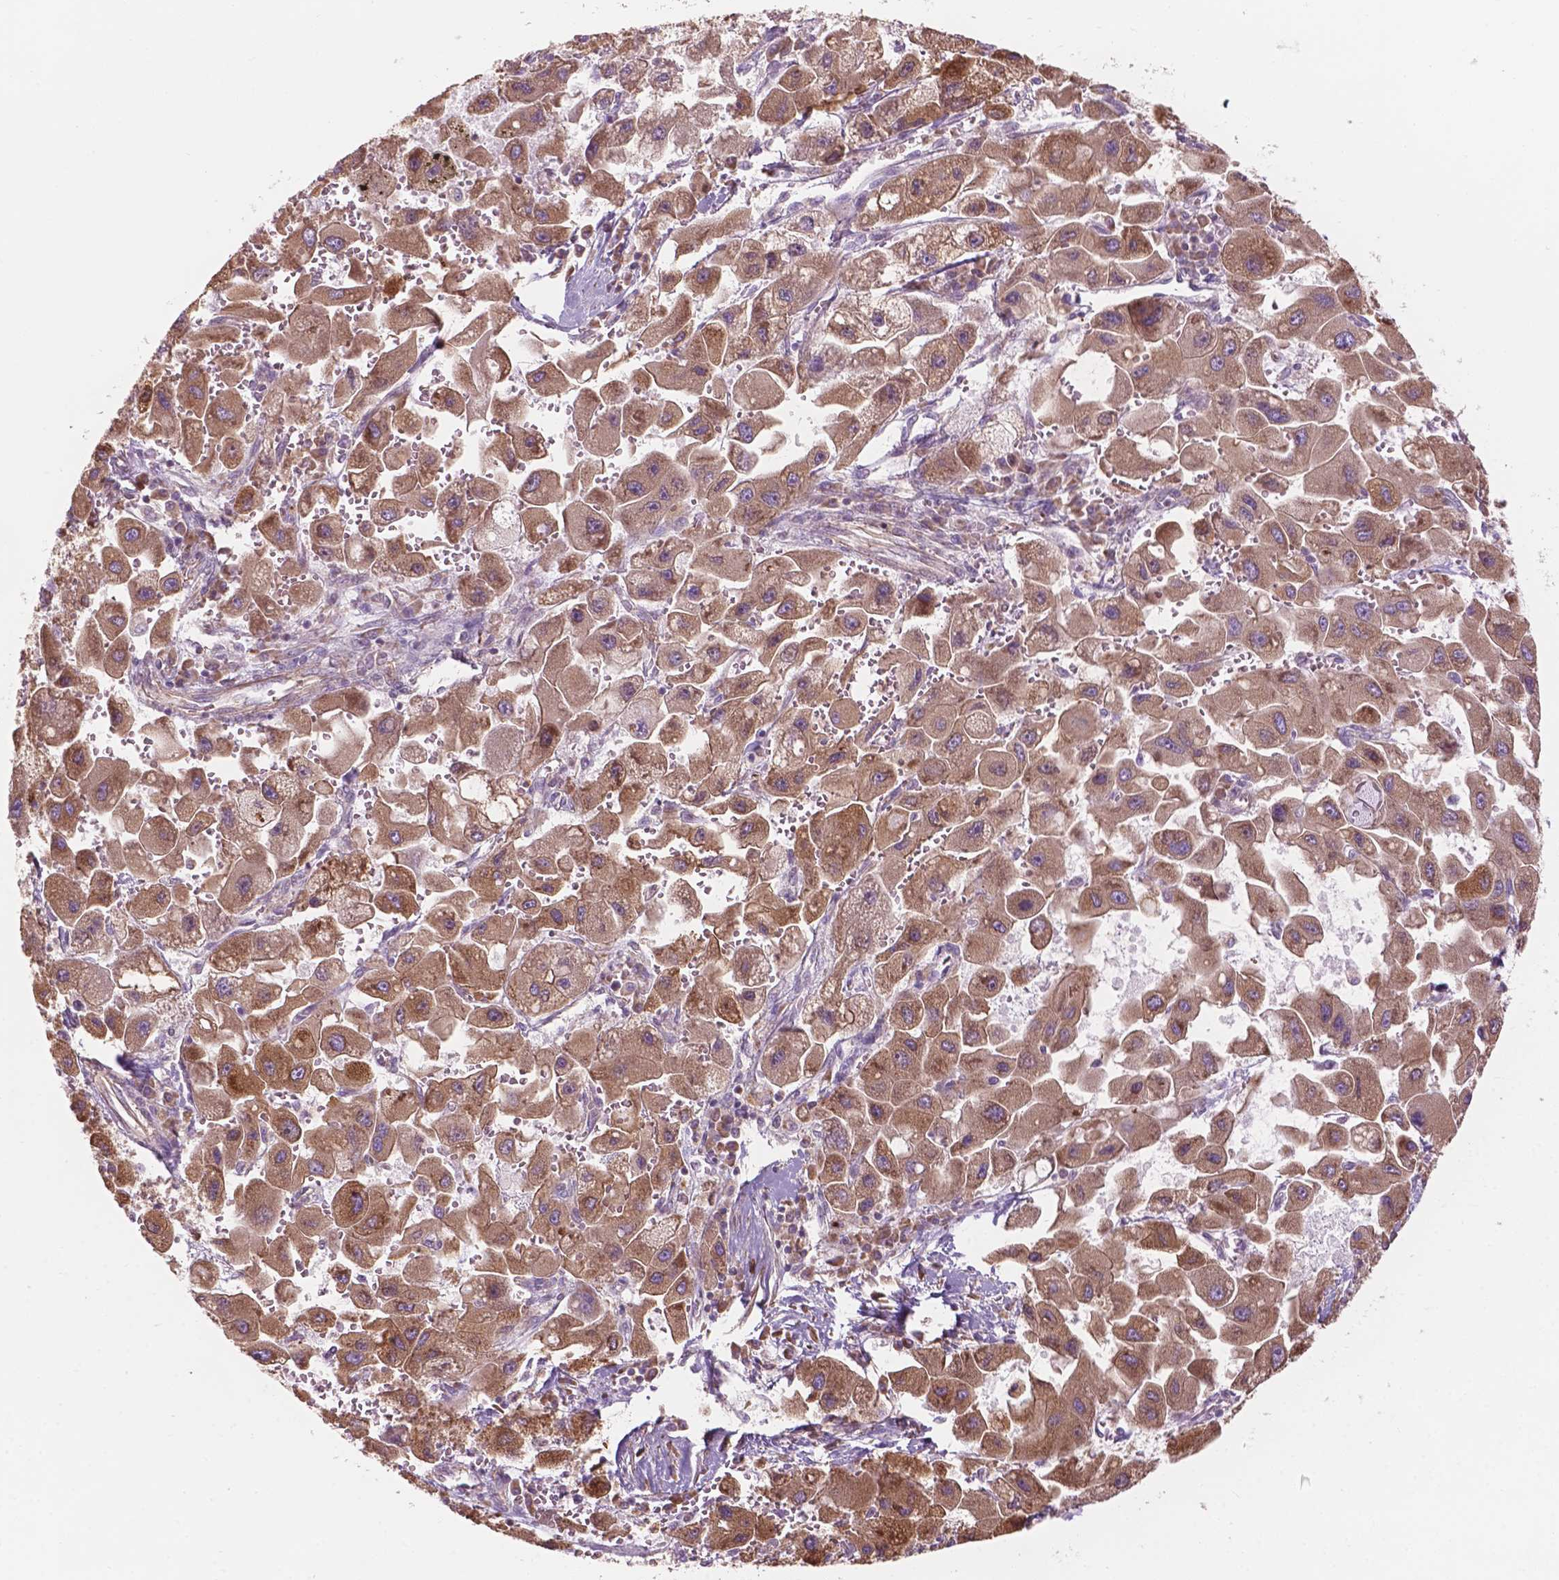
{"staining": {"intensity": "moderate", "quantity": "25%-75%", "location": "cytoplasmic/membranous"}, "tissue": "liver cancer", "cell_type": "Tumor cells", "image_type": "cancer", "snomed": [{"axis": "morphology", "description": "Carcinoma, Hepatocellular, NOS"}, {"axis": "topography", "description": "Liver"}], "caption": "There is medium levels of moderate cytoplasmic/membranous positivity in tumor cells of liver cancer, as demonstrated by immunohistochemical staining (brown color).", "gene": "SURF4", "patient": {"sex": "male", "age": 24}}